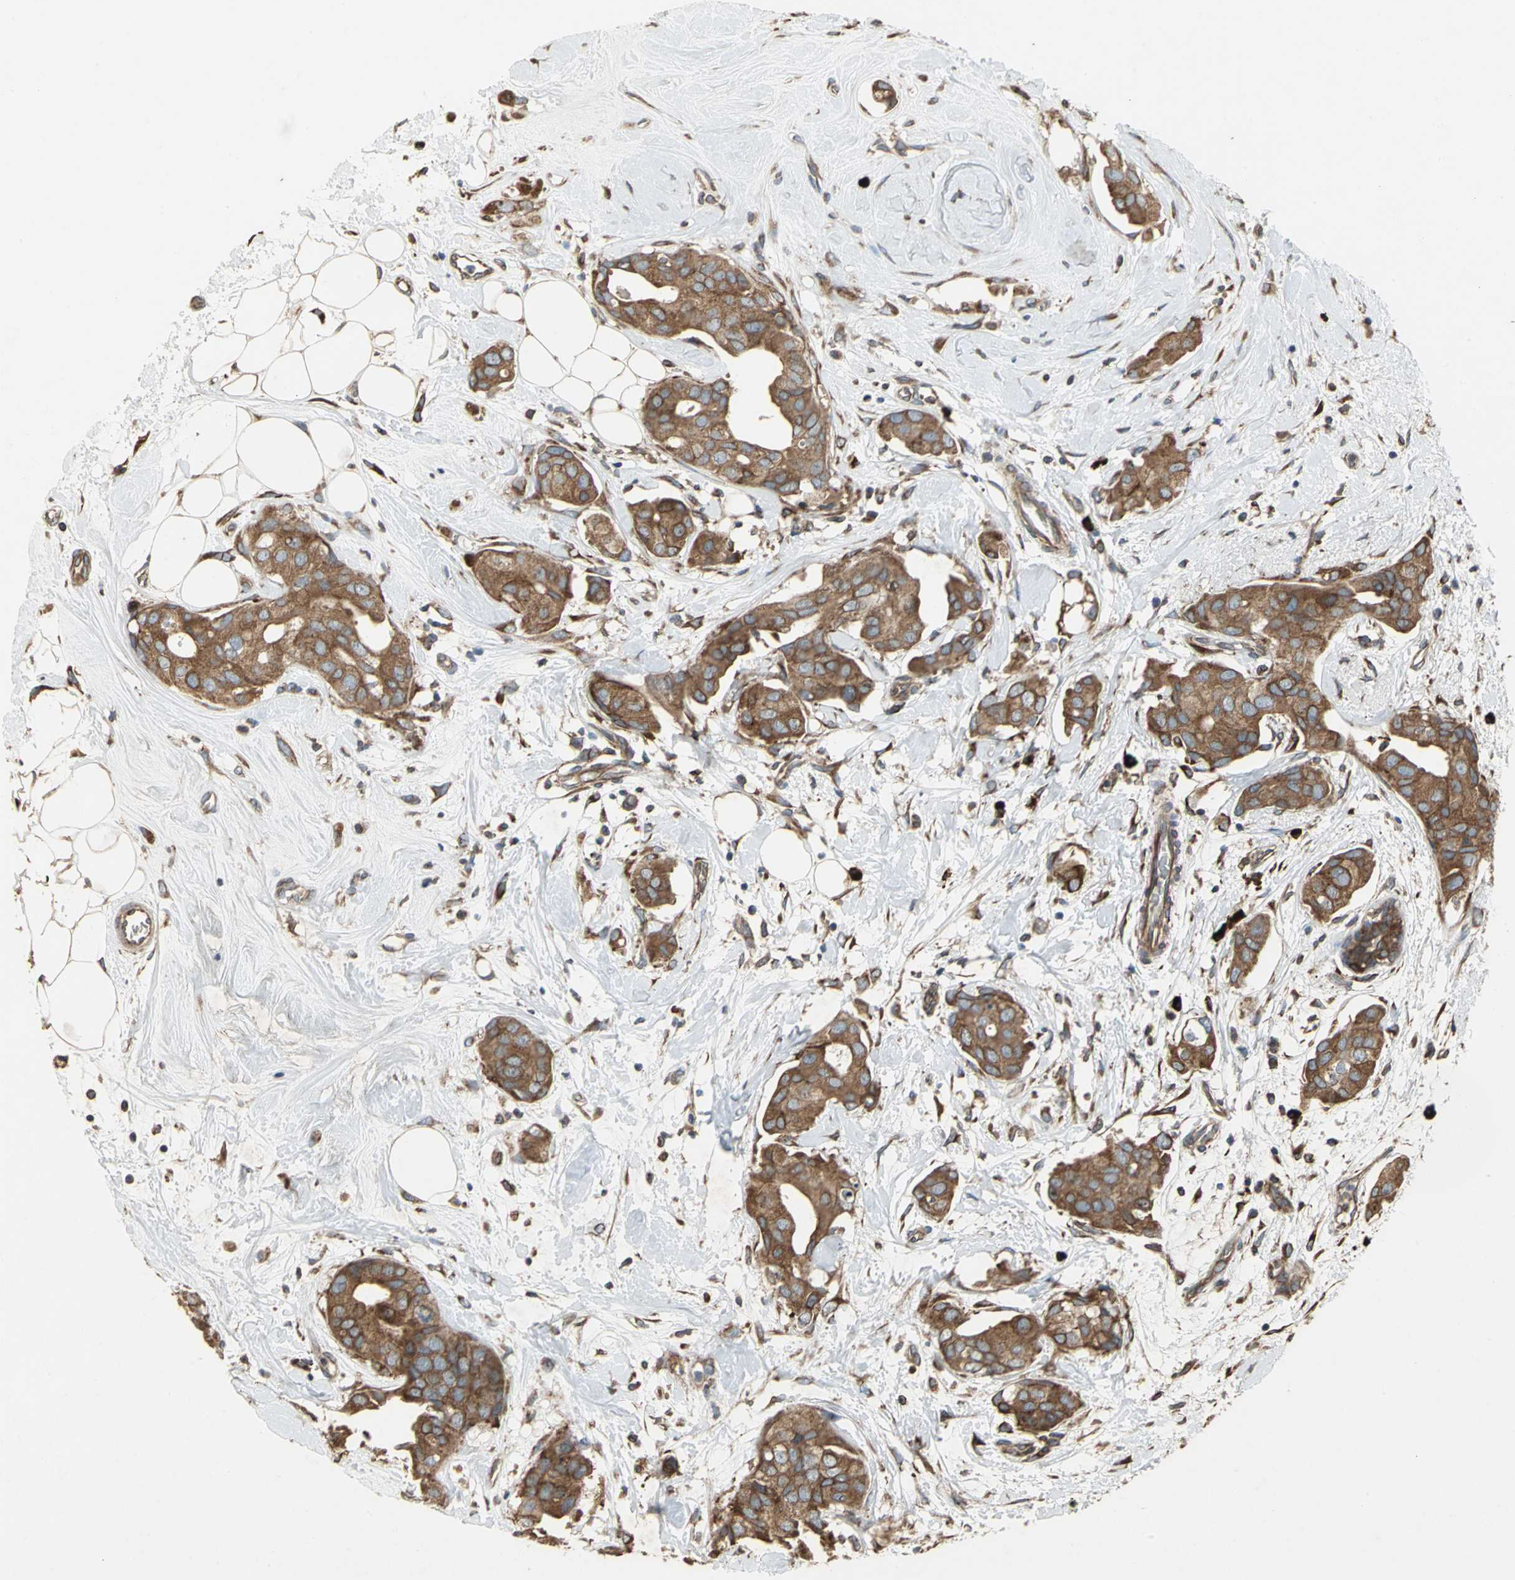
{"staining": {"intensity": "strong", "quantity": ">75%", "location": "cytoplasmic/membranous"}, "tissue": "breast cancer", "cell_type": "Tumor cells", "image_type": "cancer", "snomed": [{"axis": "morphology", "description": "Duct carcinoma"}, {"axis": "topography", "description": "Breast"}], "caption": "Tumor cells show high levels of strong cytoplasmic/membranous staining in approximately >75% of cells in human breast cancer.", "gene": "SYVN1", "patient": {"sex": "female", "age": 40}}